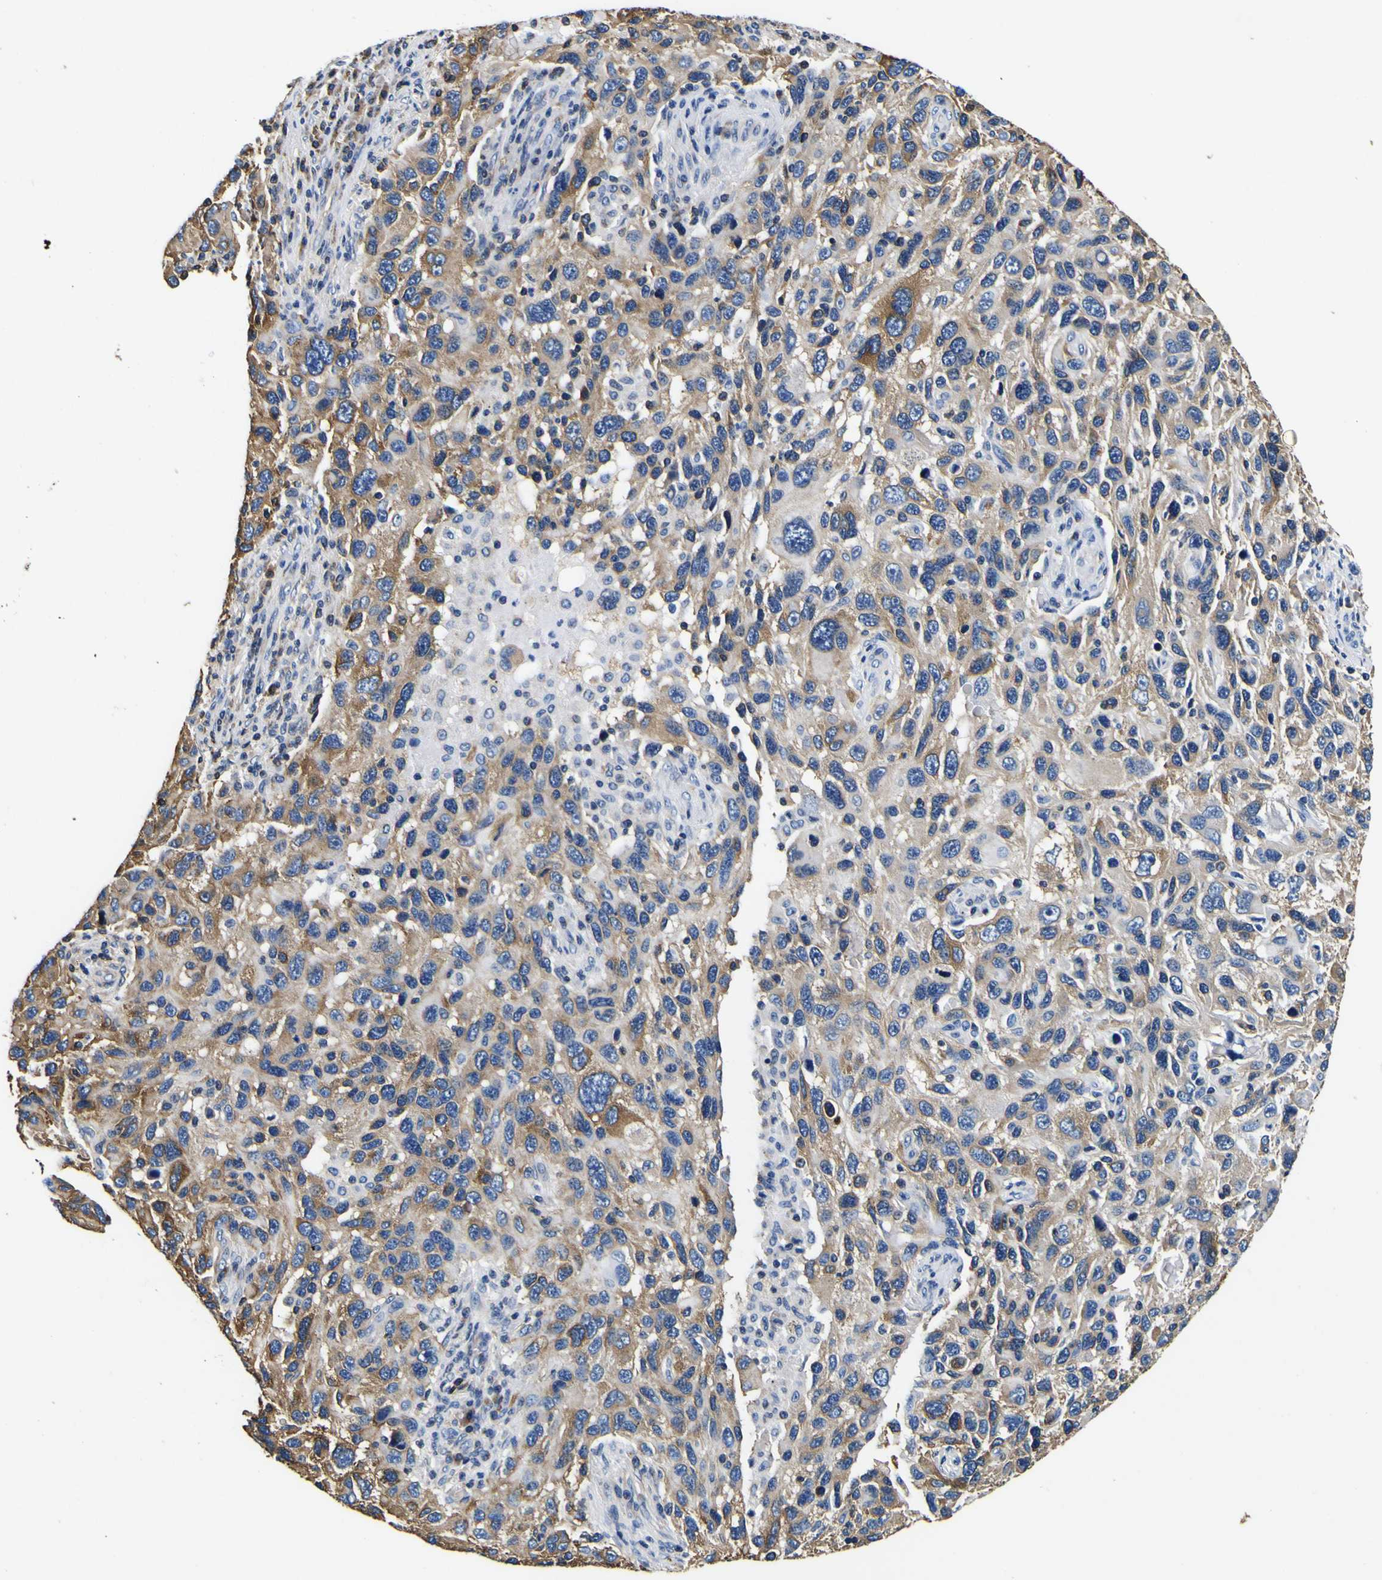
{"staining": {"intensity": "moderate", "quantity": "25%-75%", "location": "cytoplasmic/membranous"}, "tissue": "melanoma", "cell_type": "Tumor cells", "image_type": "cancer", "snomed": [{"axis": "morphology", "description": "Malignant melanoma, NOS"}, {"axis": "topography", "description": "Skin"}], "caption": "The image demonstrates a brown stain indicating the presence of a protein in the cytoplasmic/membranous of tumor cells in melanoma.", "gene": "TUBA1B", "patient": {"sex": "male", "age": 53}}